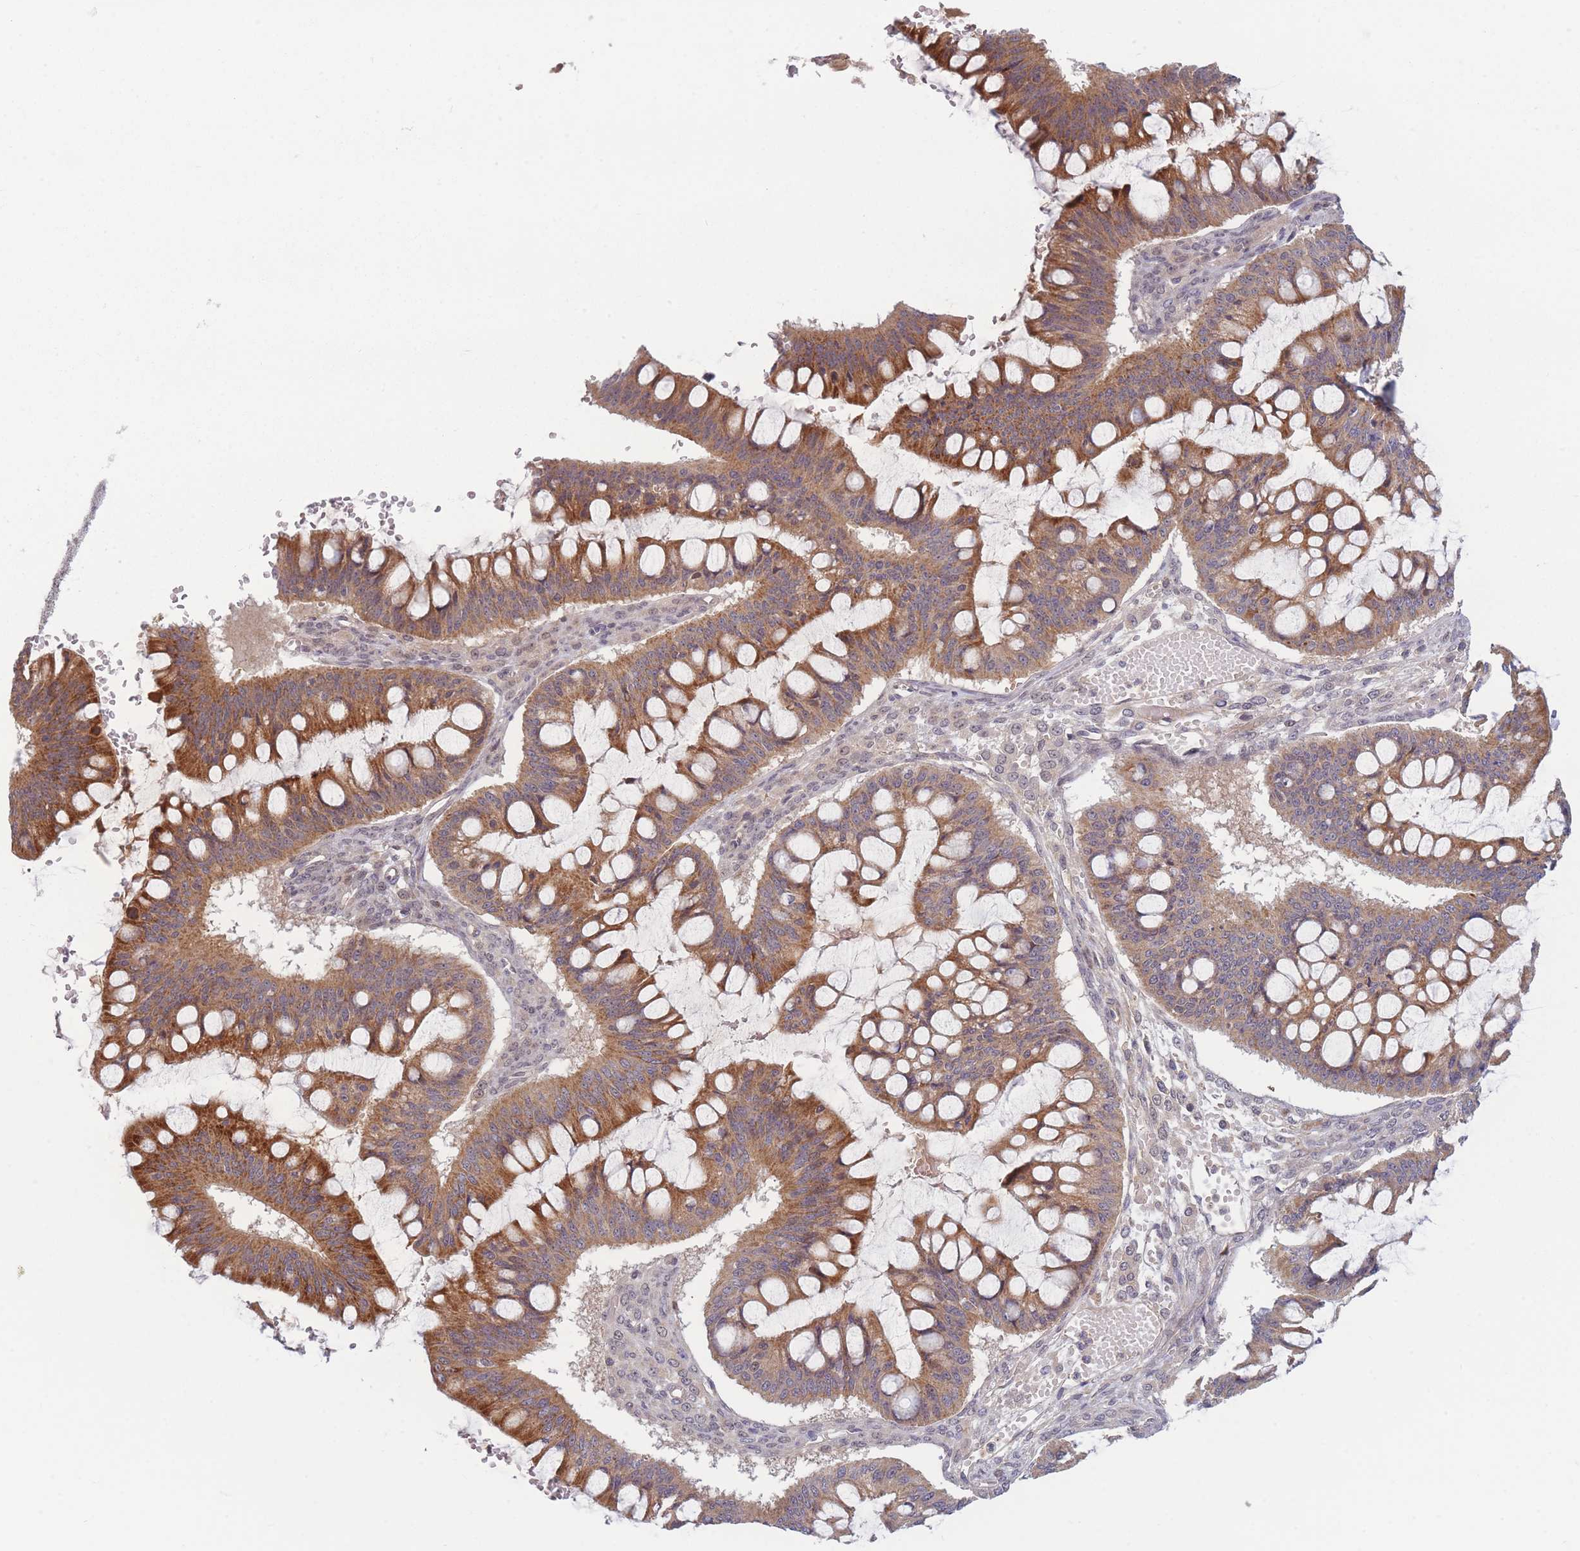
{"staining": {"intensity": "moderate", "quantity": ">75%", "location": "cytoplasmic/membranous"}, "tissue": "ovarian cancer", "cell_type": "Tumor cells", "image_type": "cancer", "snomed": [{"axis": "morphology", "description": "Cystadenocarcinoma, mucinous, NOS"}, {"axis": "topography", "description": "Ovary"}], "caption": "This histopathology image demonstrates immunohistochemistry (IHC) staining of human ovarian cancer, with medium moderate cytoplasmic/membranous expression in approximately >75% of tumor cells.", "gene": "FAM153A", "patient": {"sex": "female", "age": 73}}